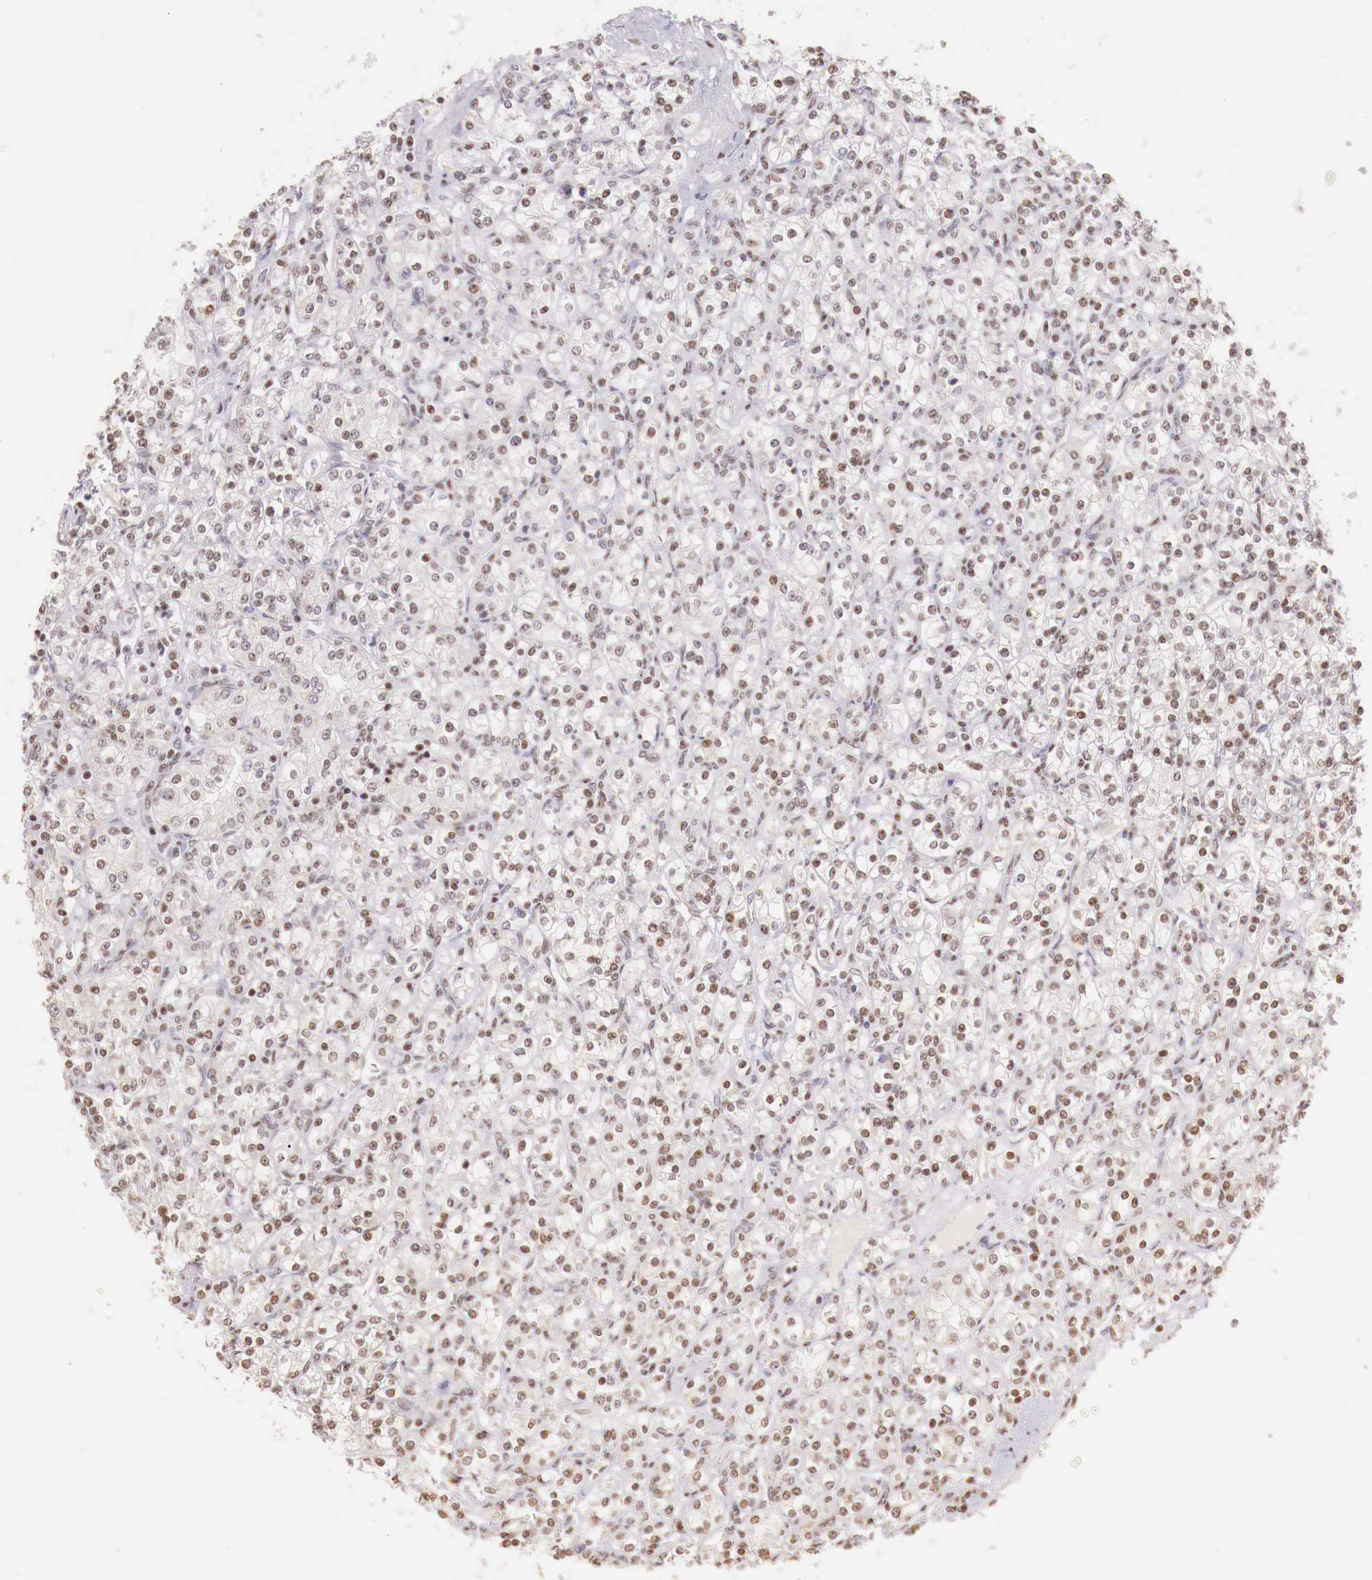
{"staining": {"intensity": "weak", "quantity": "25%-75%", "location": "nuclear"}, "tissue": "renal cancer", "cell_type": "Tumor cells", "image_type": "cancer", "snomed": [{"axis": "morphology", "description": "Adenocarcinoma, NOS"}, {"axis": "topography", "description": "Kidney"}], "caption": "A low amount of weak nuclear staining is seen in approximately 25%-75% of tumor cells in renal adenocarcinoma tissue.", "gene": "SP1", "patient": {"sex": "male", "age": 77}}